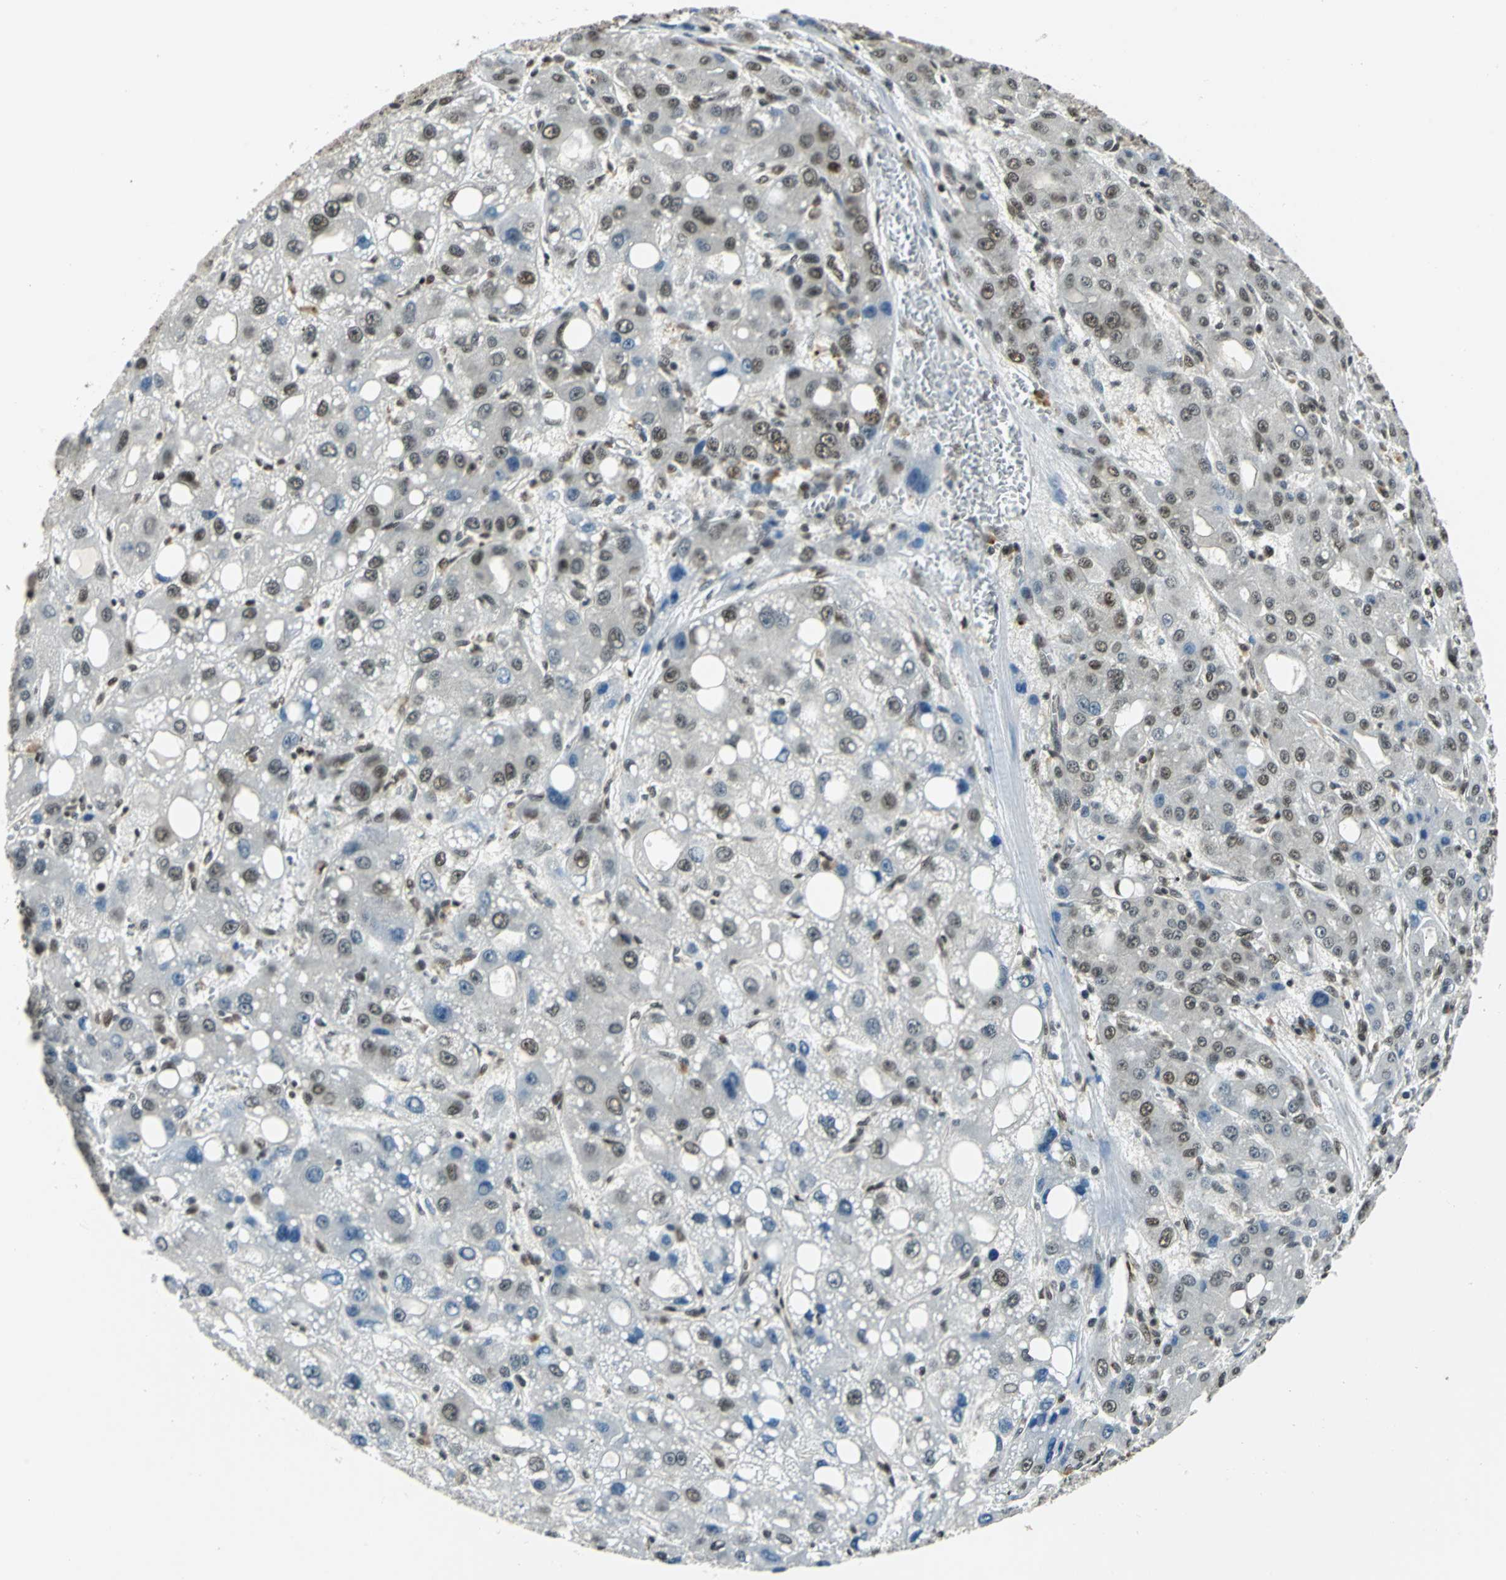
{"staining": {"intensity": "moderate", "quantity": ">75%", "location": "nuclear"}, "tissue": "liver cancer", "cell_type": "Tumor cells", "image_type": "cancer", "snomed": [{"axis": "morphology", "description": "Carcinoma, Hepatocellular, NOS"}, {"axis": "topography", "description": "Liver"}], "caption": "A brown stain labels moderate nuclear staining of a protein in liver cancer (hepatocellular carcinoma) tumor cells.", "gene": "RBM14", "patient": {"sex": "male", "age": 55}}